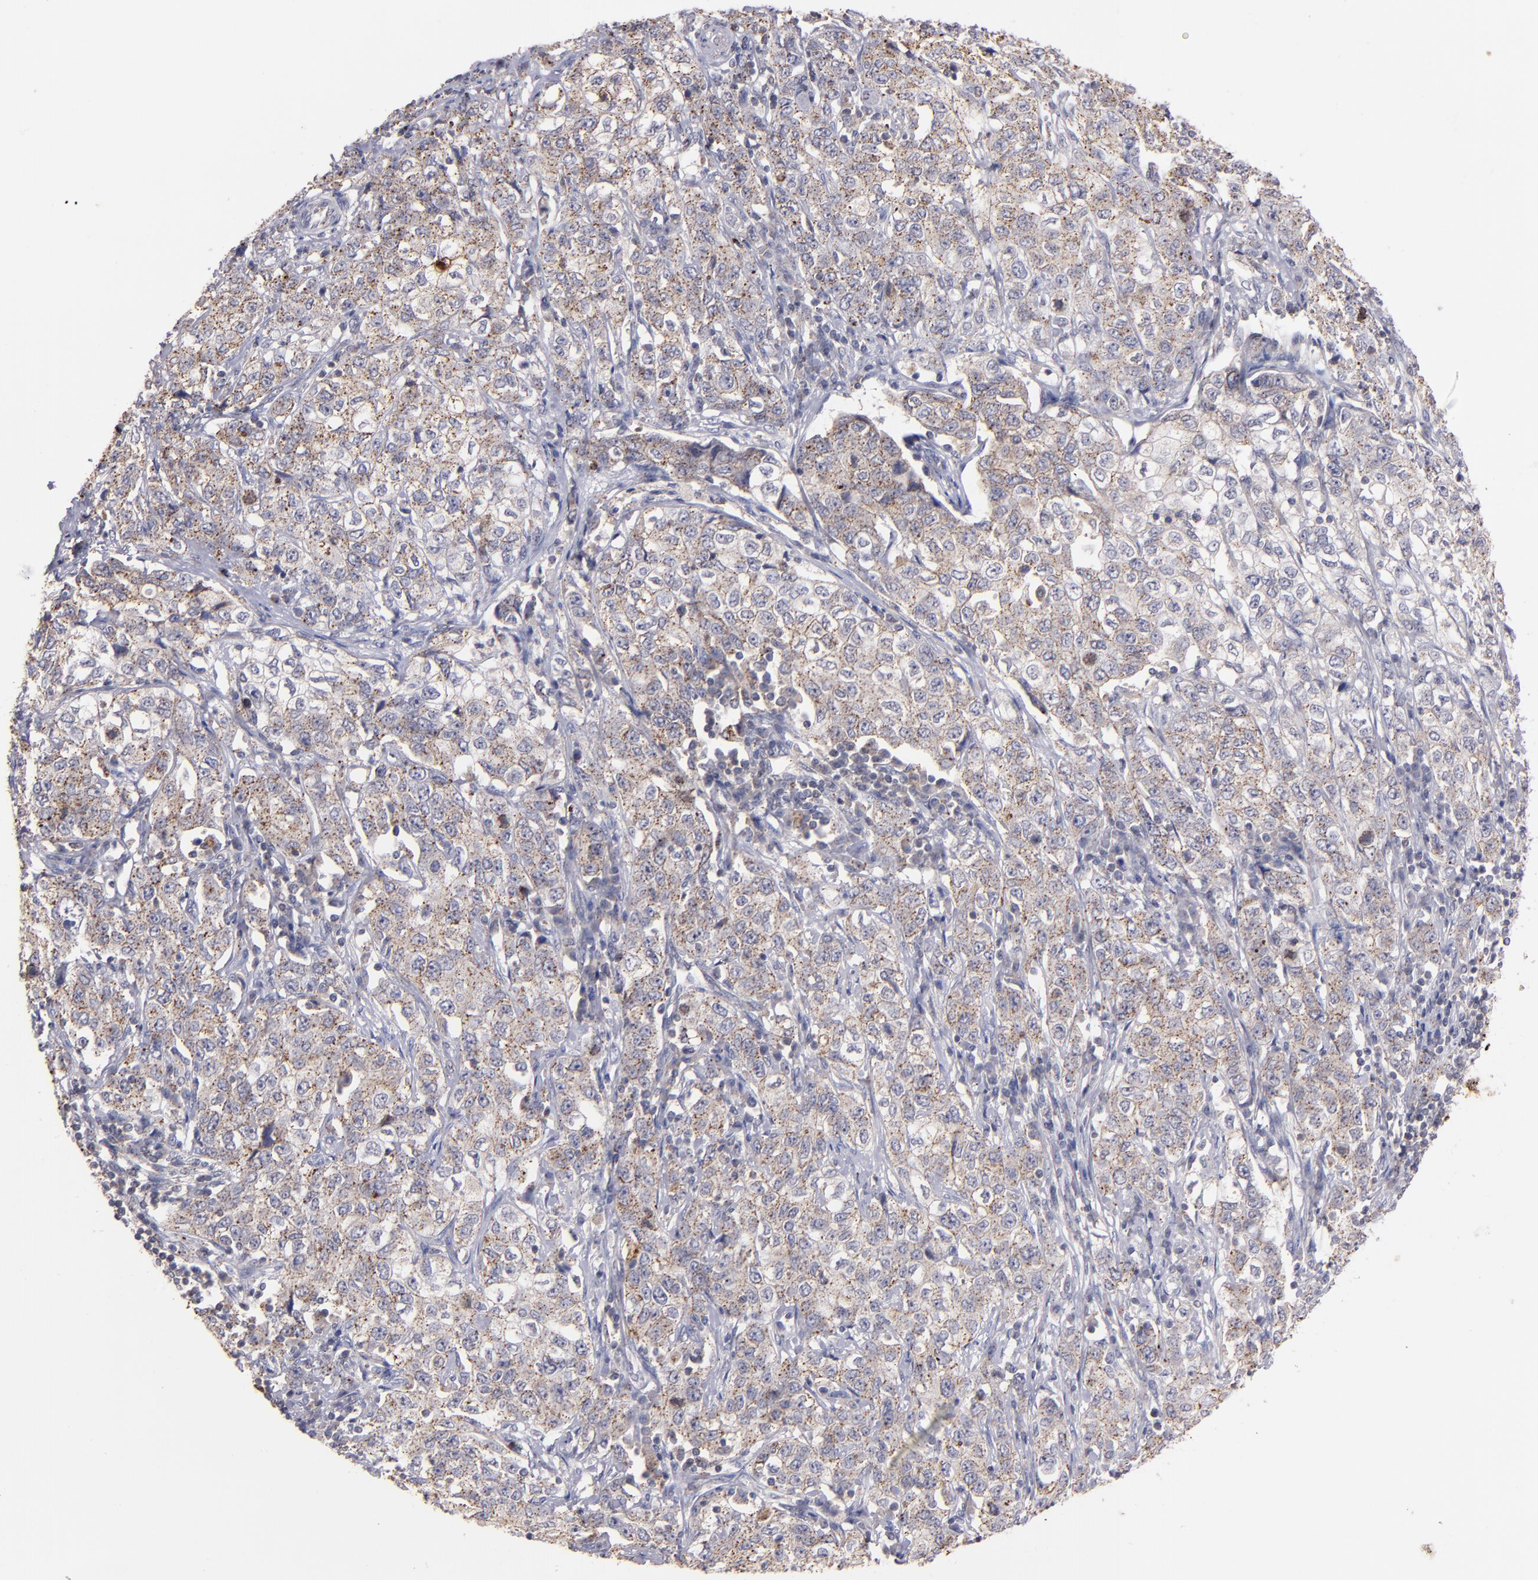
{"staining": {"intensity": "weak", "quantity": ">75%", "location": "cytoplasmic/membranous"}, "tissue": "stomach cancer", "cell_type": "Tumor cells", "image_type": "cancer", "snomed": [{"axis": "morphology", "description": "Adenocarcinoma, NOS"}, {"axis": "topography", "description": "Stomach"}], "caption": "Stomach cancer (adenocarcinoma) tissue displays weak cytoplasmic/membranous staining in approximately >75% of tumor cells", "gene": "SYP", "patient": {"sex": "male", "age": 48}}